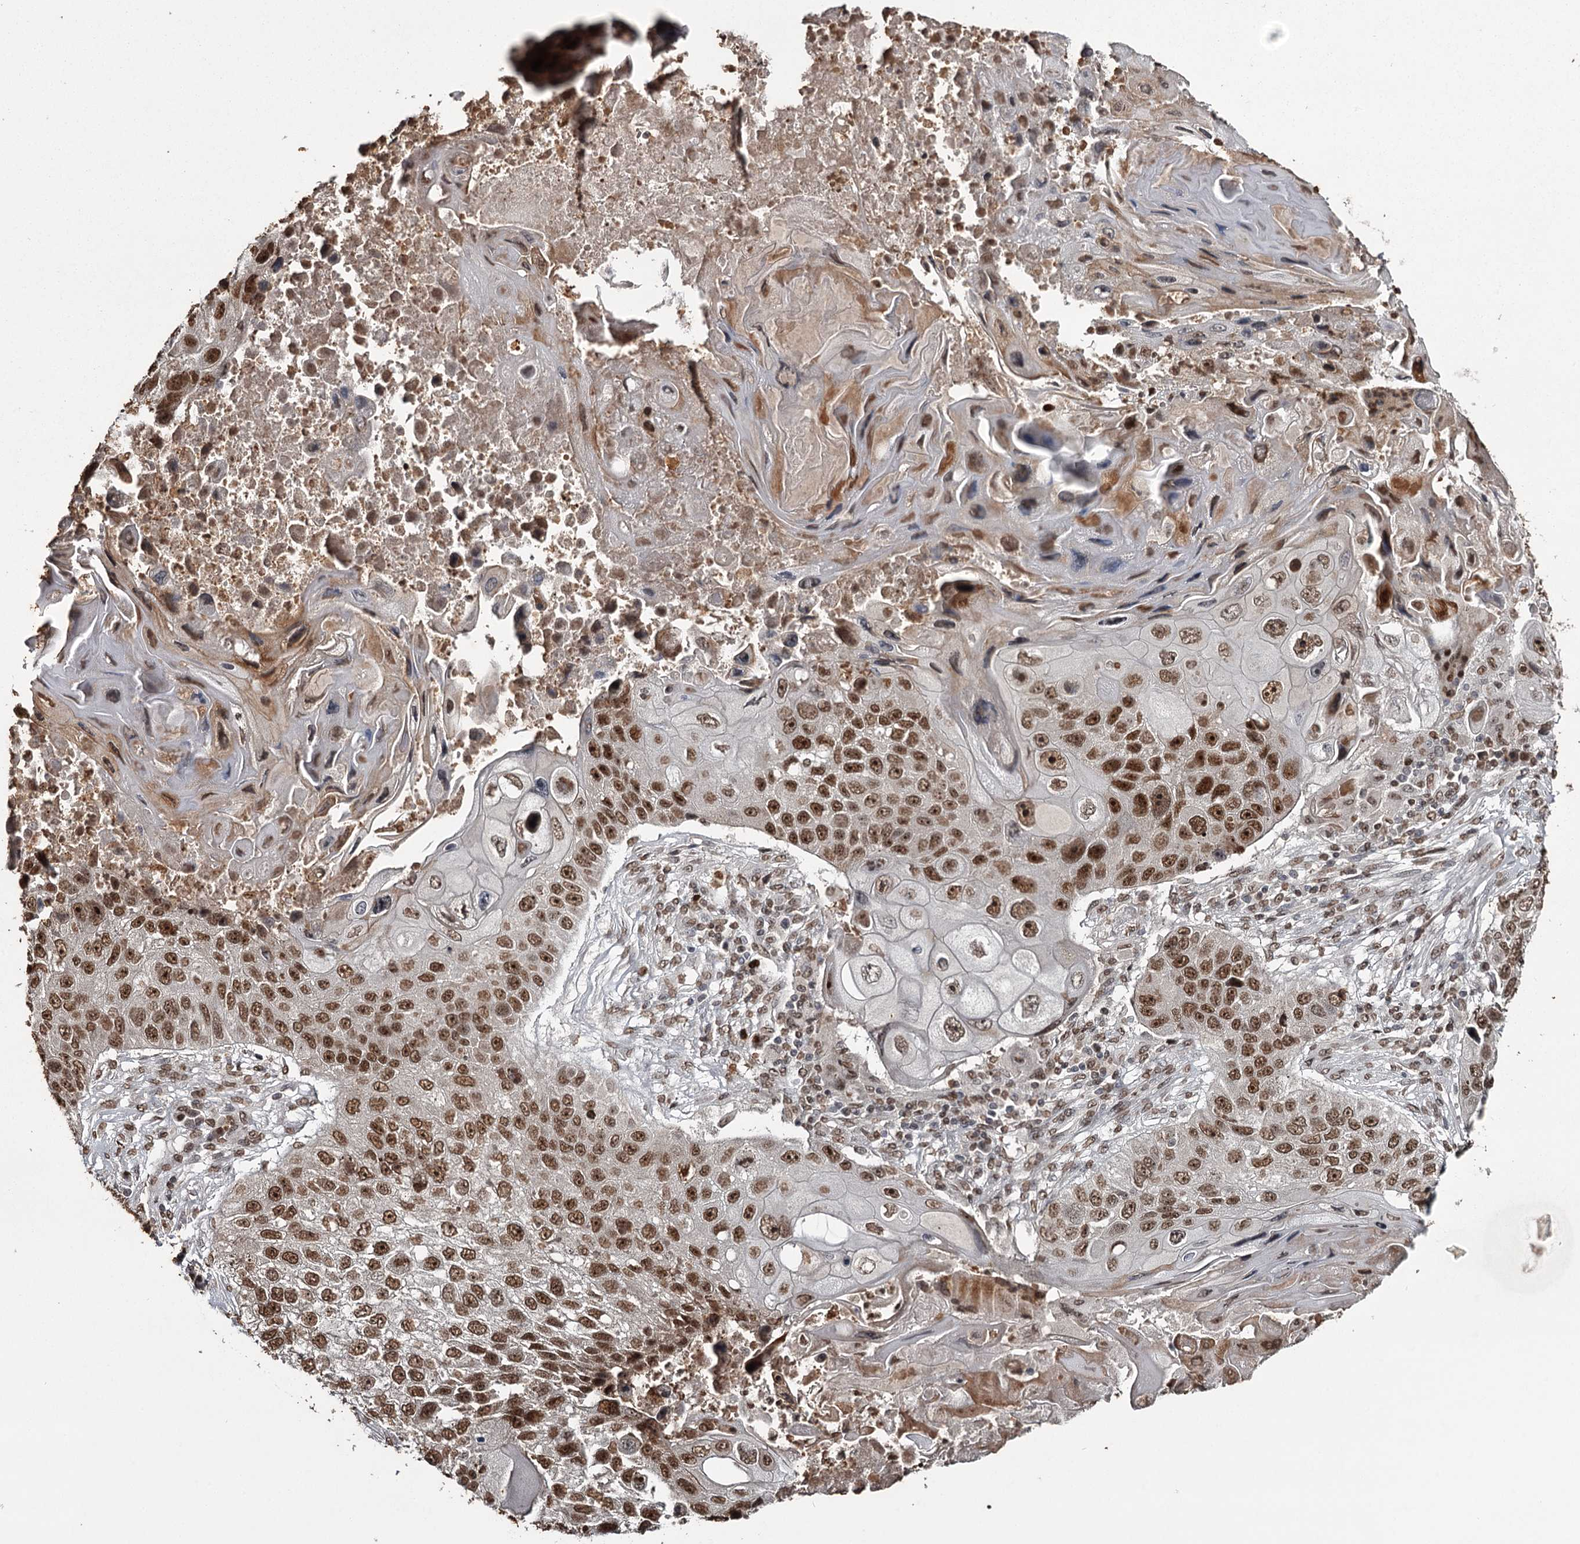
{"staining": {"intensity": "strong", "quantity": ">75%", "location": "nuclear"}, "tissue": "lung cancer", "cell_type": "Tumor cells", "image_type": "cancer", "snomed": [{"axis": "morphology", "description": "Squamous cell carcinoma, NOS"}, {"axis": "topography", "description": "Lung"}], "caption": "Strong nuclear positivity is seen in about >75% of tumor cells in squamous cell carcinoma (lung).", "gene": "THYN1", "patient": {"sex": "male", "age": 61}}